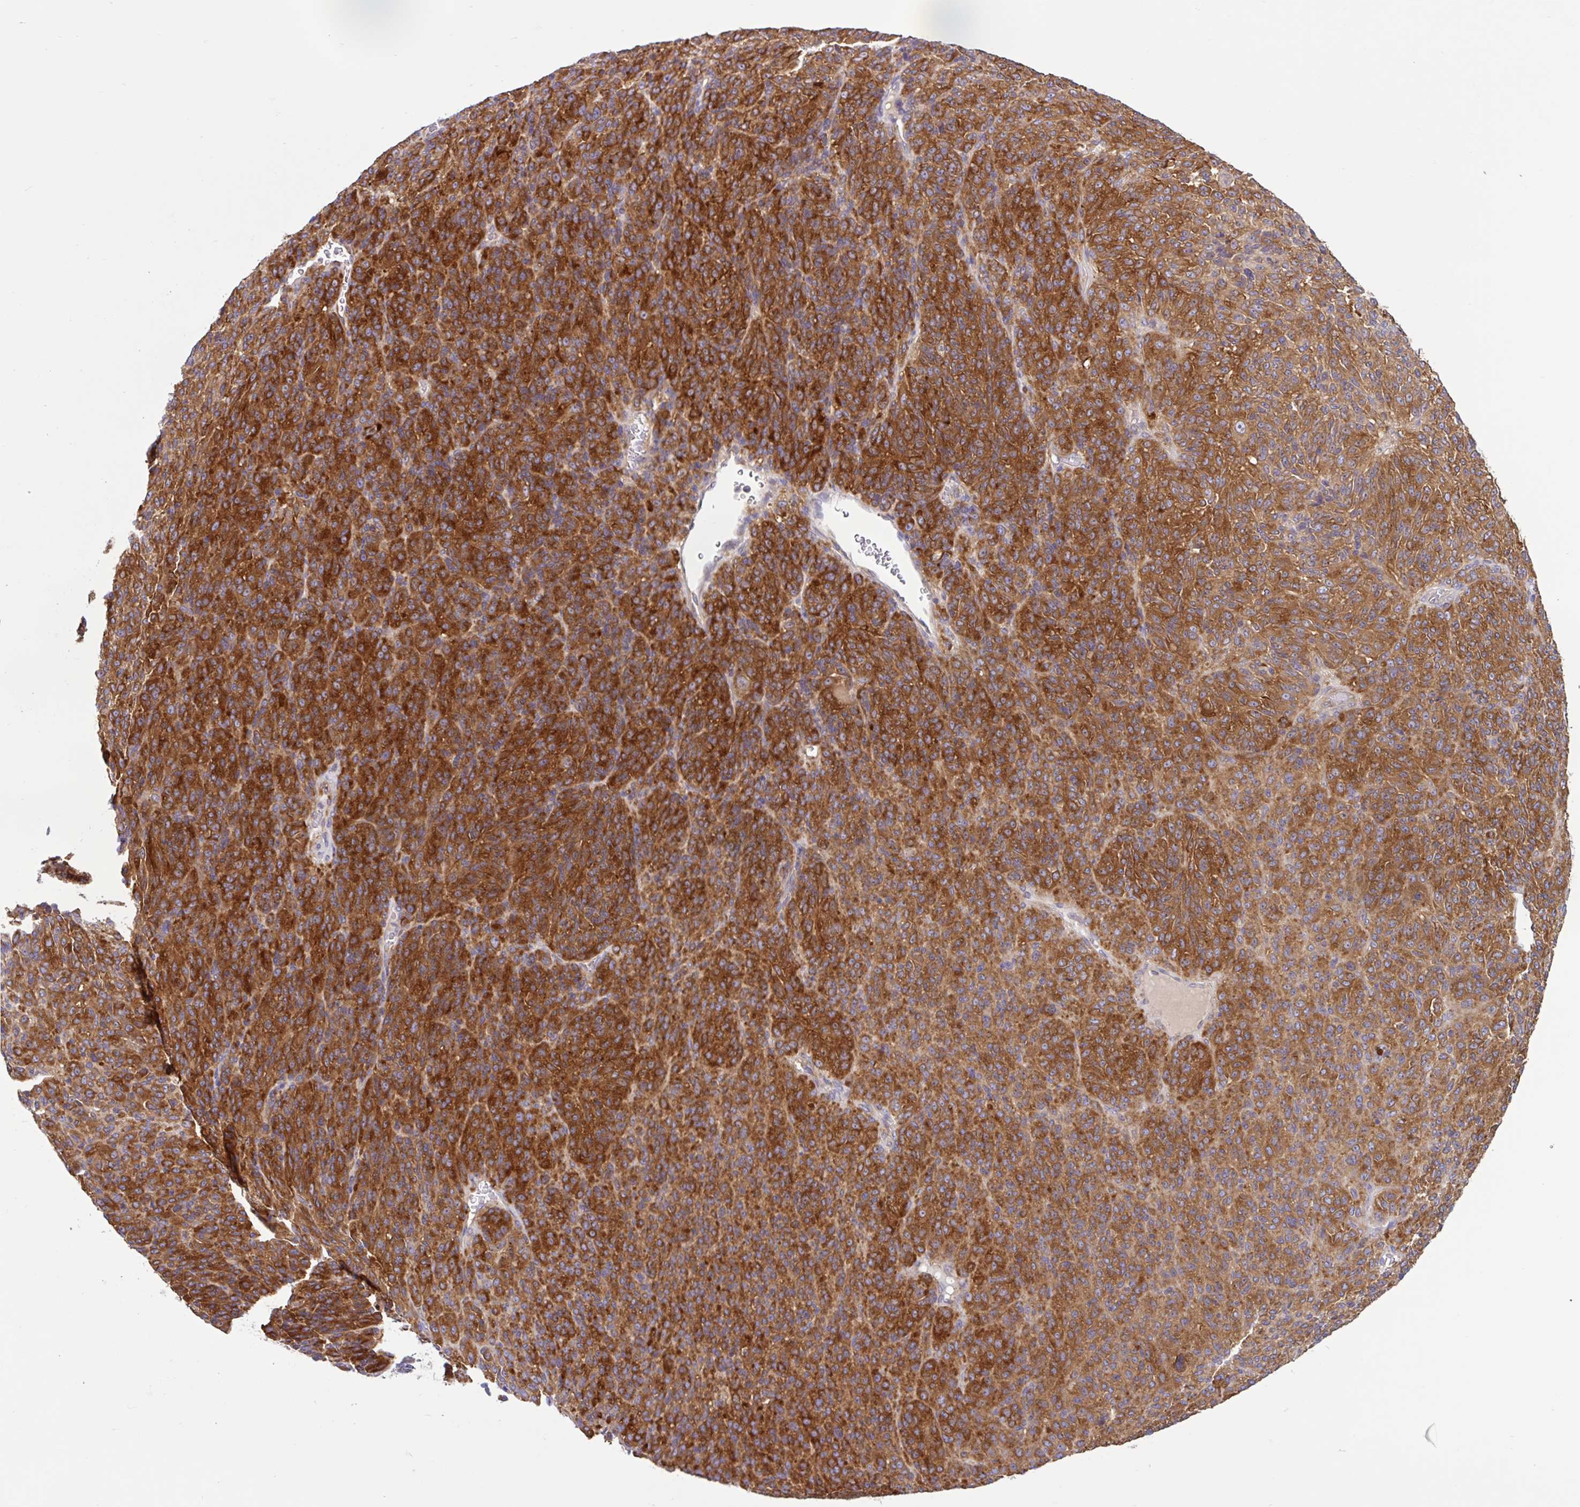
{"staining": {"intensity": "strong", "quantity": ">75%", "location": "cytoplasmic/membranous"}, "tissue": "melanoma", "cell_type": "Tumor cells", "image_type": "cancer", "snomed": [{"axis": "morphology", "description": "Malignant melanoma, Metastatic site"}, {"axis": "topography", "description": "Brain"}], "caption": "Protein staining of malignant melanoma (metastatic site) tissue demonstrates strong cytoplasmic/membranous staining in approximately >75% of tumor cells.", "gene": "LARS1", "patient": {"sex": "female", "age": 56}}